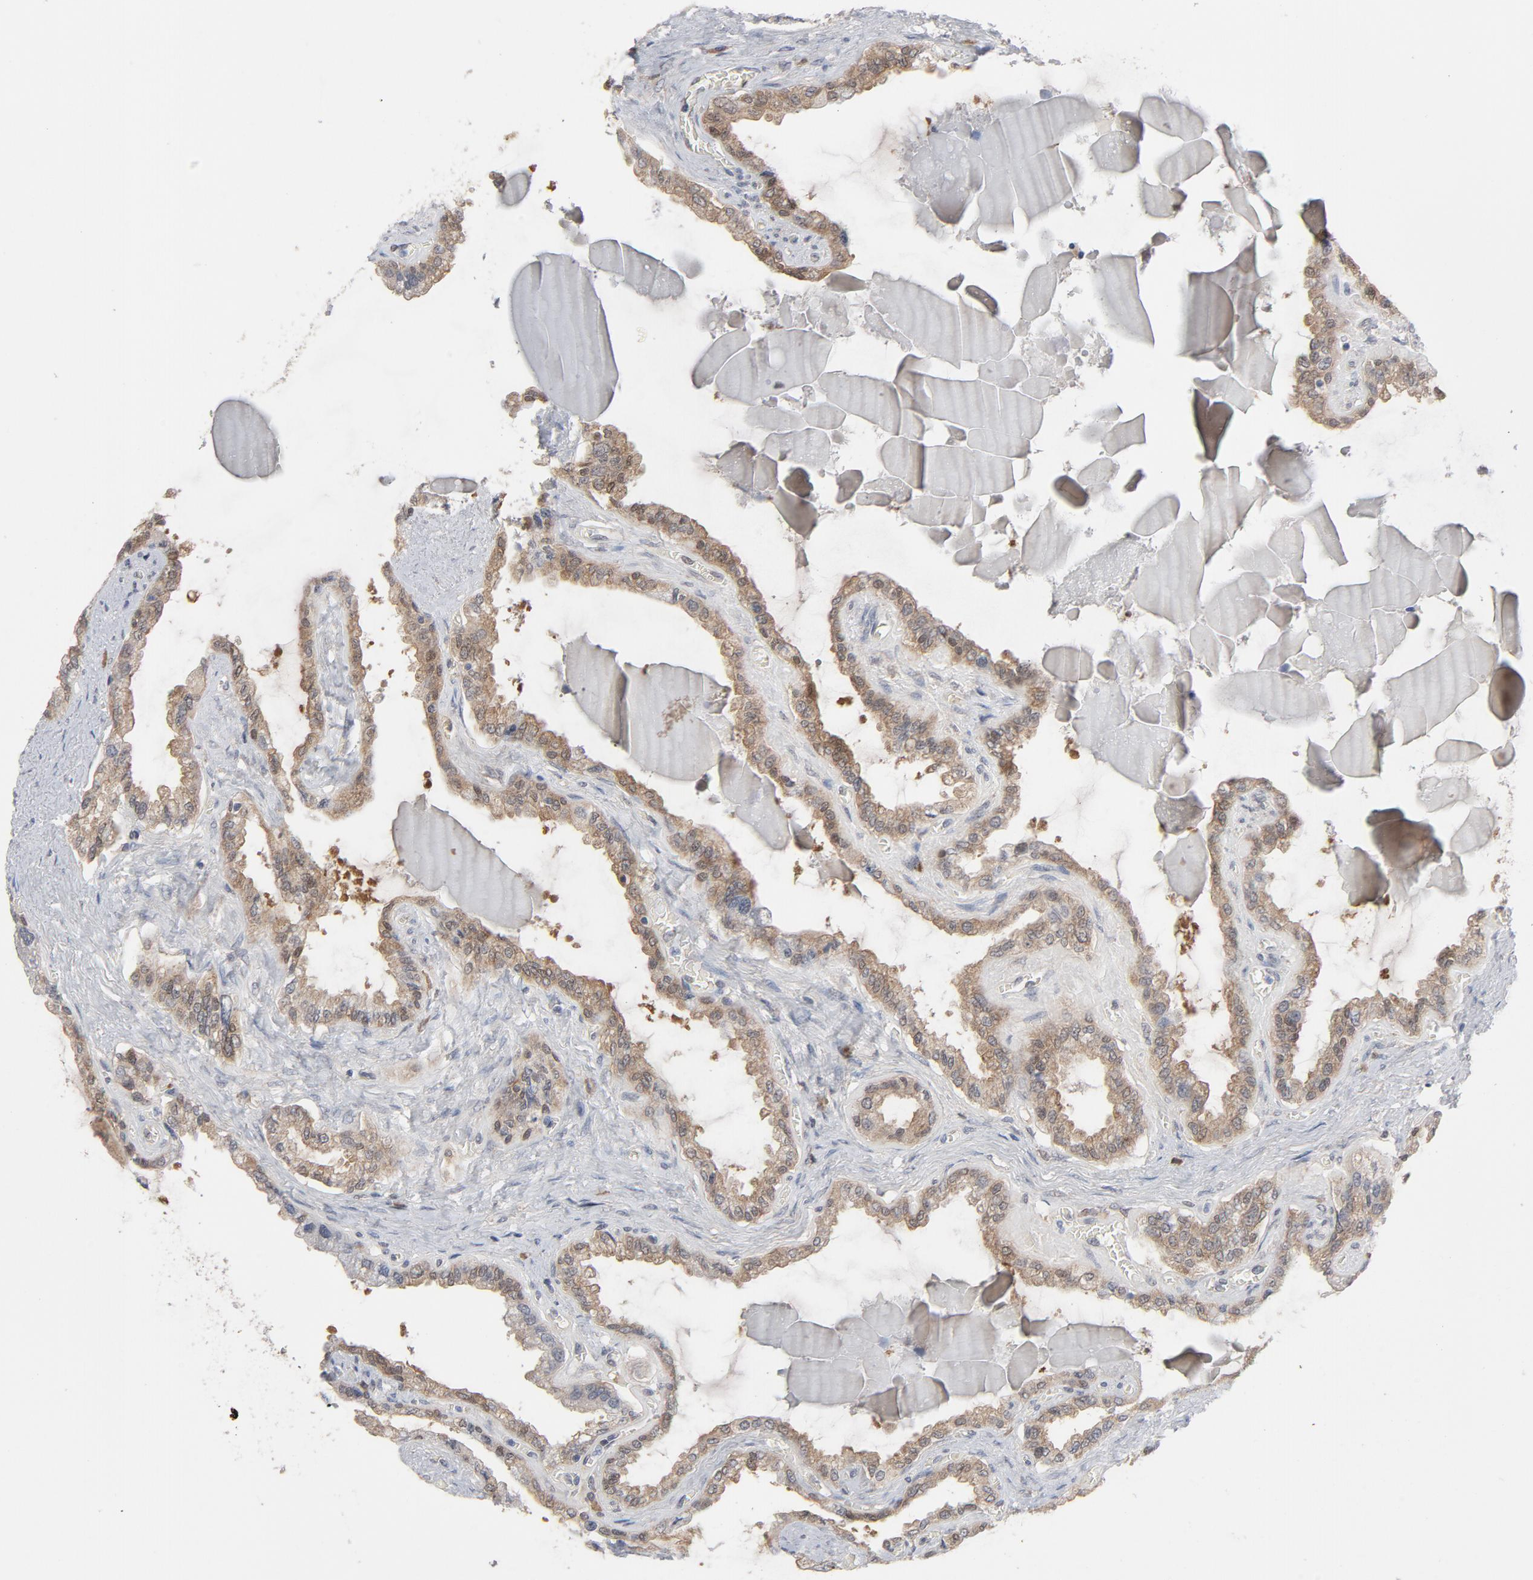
{"staining": {"intensity": "moderate", "quantity": ">75%", "location": "cytoplasmic/membranous"}, "tissue": "seminal vesicle", "cell_type": "Glandular cells", "image_type": "normal", "snomed": [{"axis": "morphology", "description": "Normal tissue, NOS"}, {"axis": "morphology", "description": "Inflammation, NOS"}, {"axis": "topography", "description": "Urinary bladder"}, {"axis": "topography", "description": "Prostate"}, {"axis": "topography", "description": "Seminal veicle"}], "caption": "This photomicrograph reveals benign seminal vesicle stained with immunohistochemistry (IHC) to label a protein in brown. The cytoplasmic/membranous of glandular cells show moderate positivity for the protein. Nuclei are counter-stained blue.", "gene": "PRDX1", "patient": {"sex": "male", "age": 82}}